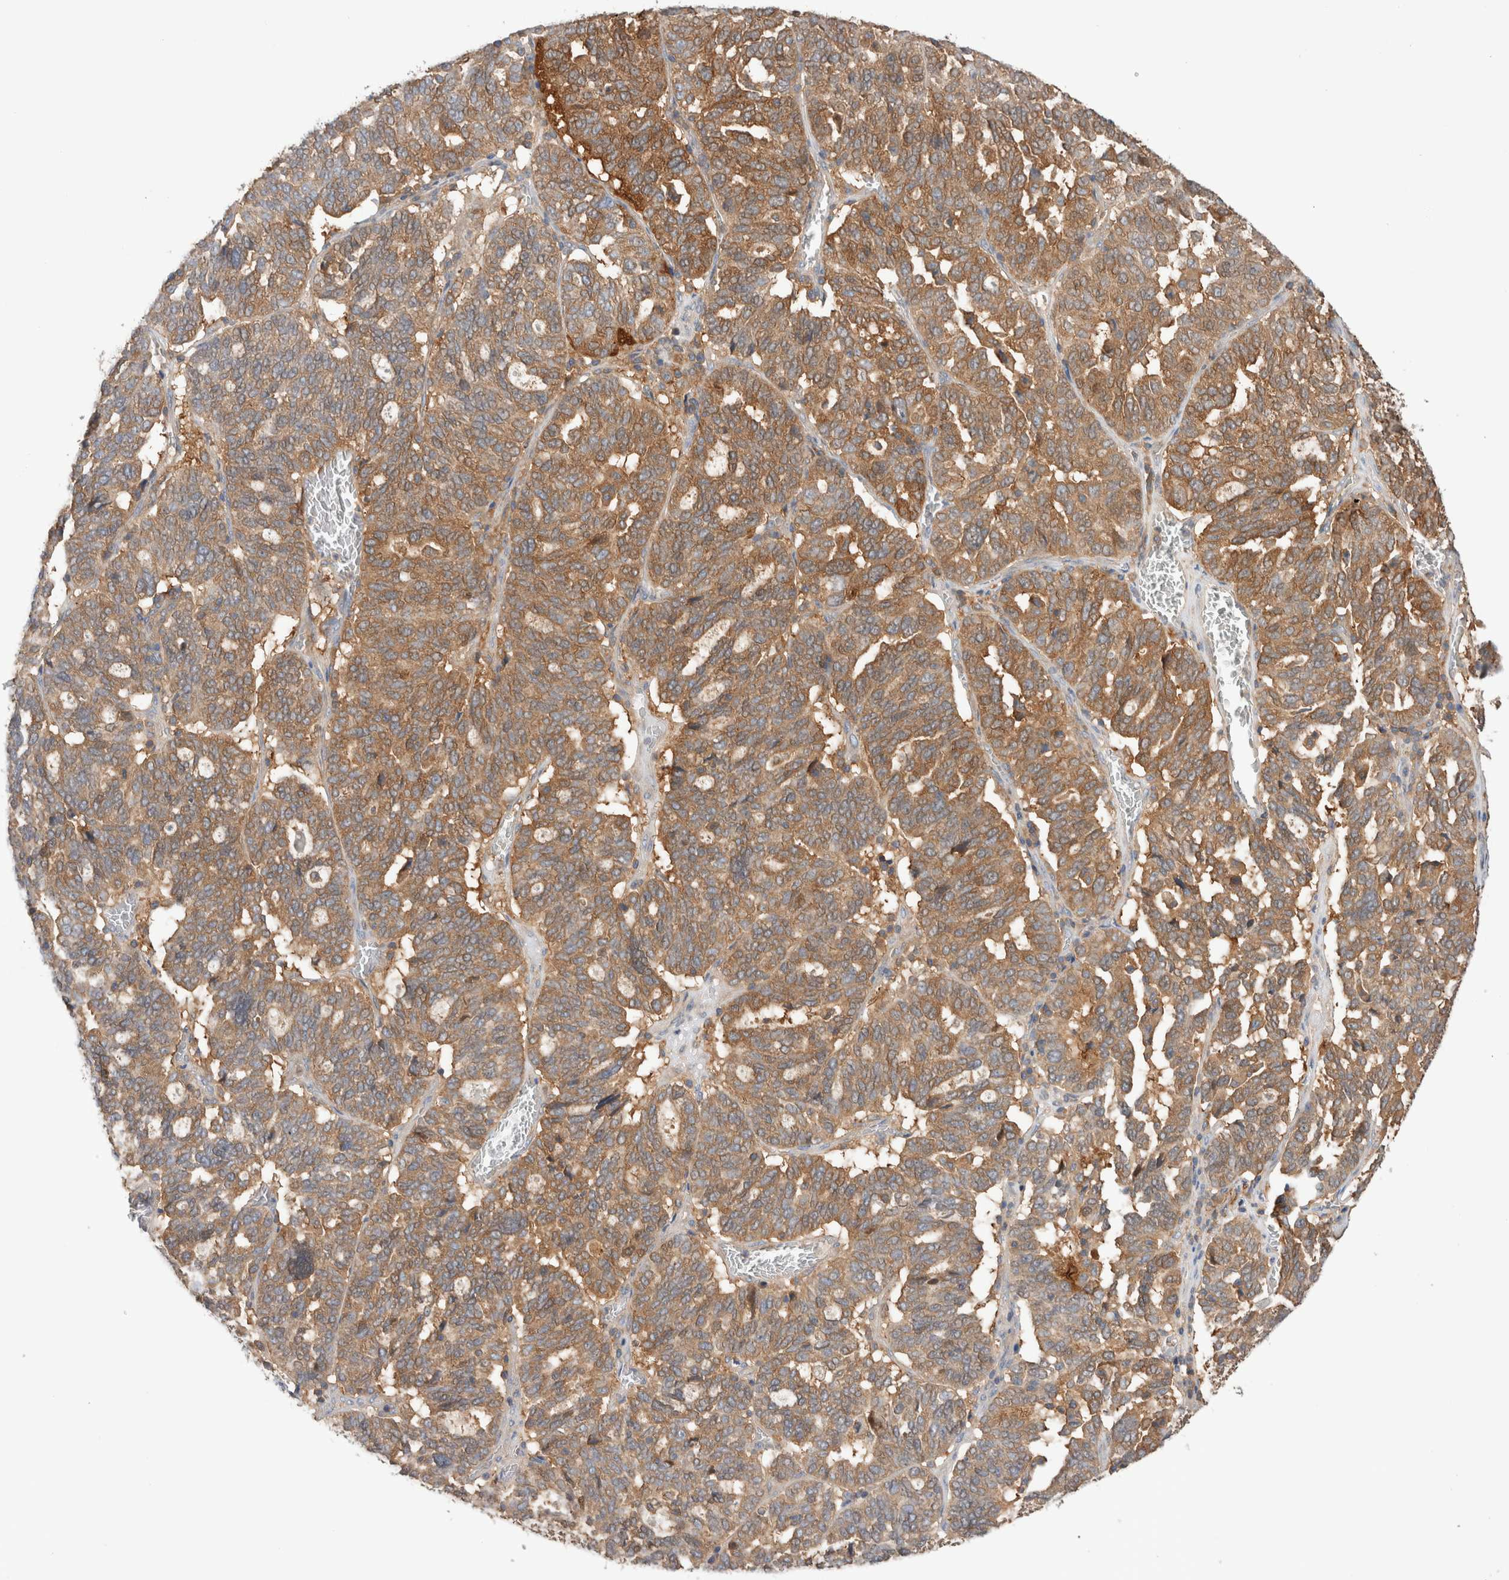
{"staining": {"intensity": "moderate", "quantity": "25%-75%", "location": "cytoplasmic/membranous"}, "tissue": "ovarian cancer", "cell_type": "Tumor cells", "image_type": "cancer", "snomed": [{"axis": "morphology", "description": "Cystadenocarcinoma, serous, NOS"}, {"axis": "topography", "description": "Ovary"}], "caption": "The histopathology image displays staining of ovarian serous cystadenocarcinoma, revealing moderate cytoplasmic/membranous protein staining (brown color) within tumor cells.", "gene": "KLHL14", "patient": {"sex": "female", "age": 59}}